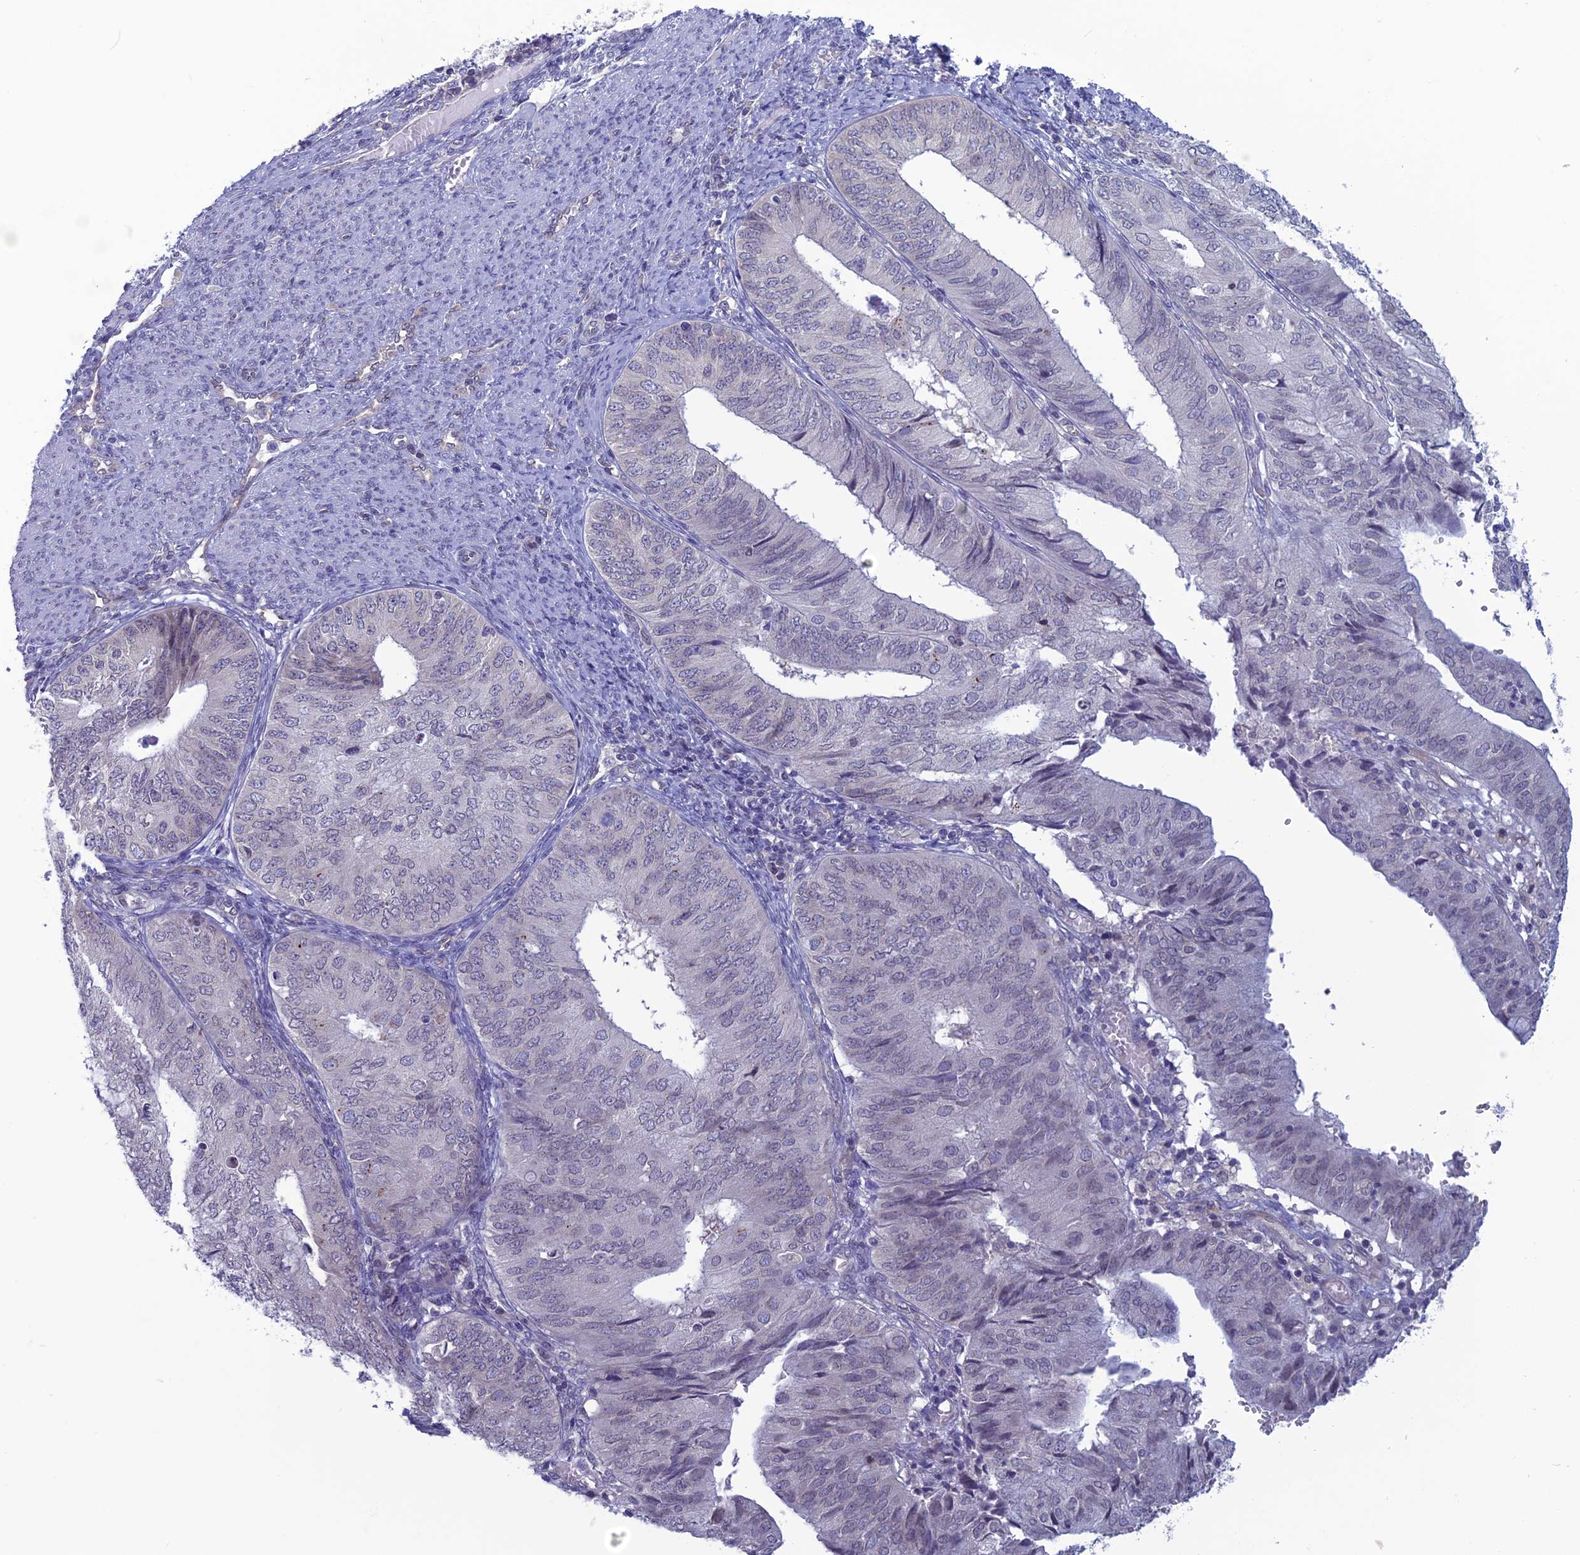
{"staining": {"intensity": "weak", "quantity": "<25%", "location": "cytoplasmic/membranous,nuclear"}, "tissue": "endometrial cancer", "cell_type": "Tumor cells", "image_type": "cancer", "snomed": [{"axis": "morphology", "description": "Adenocarcinoma, NOS"}, {"axis": "topography", "description": "Endometrium"}], "caption": "Endometrial cancer was stained to show a protein in brown. There is no significant expression in tumor cells. (DAB immunohistochemistry (IHC) visualized using brightfield microscopy, high magnification).", "gene": "WDR46", "patient": {"sex": "female", "age": 68}}